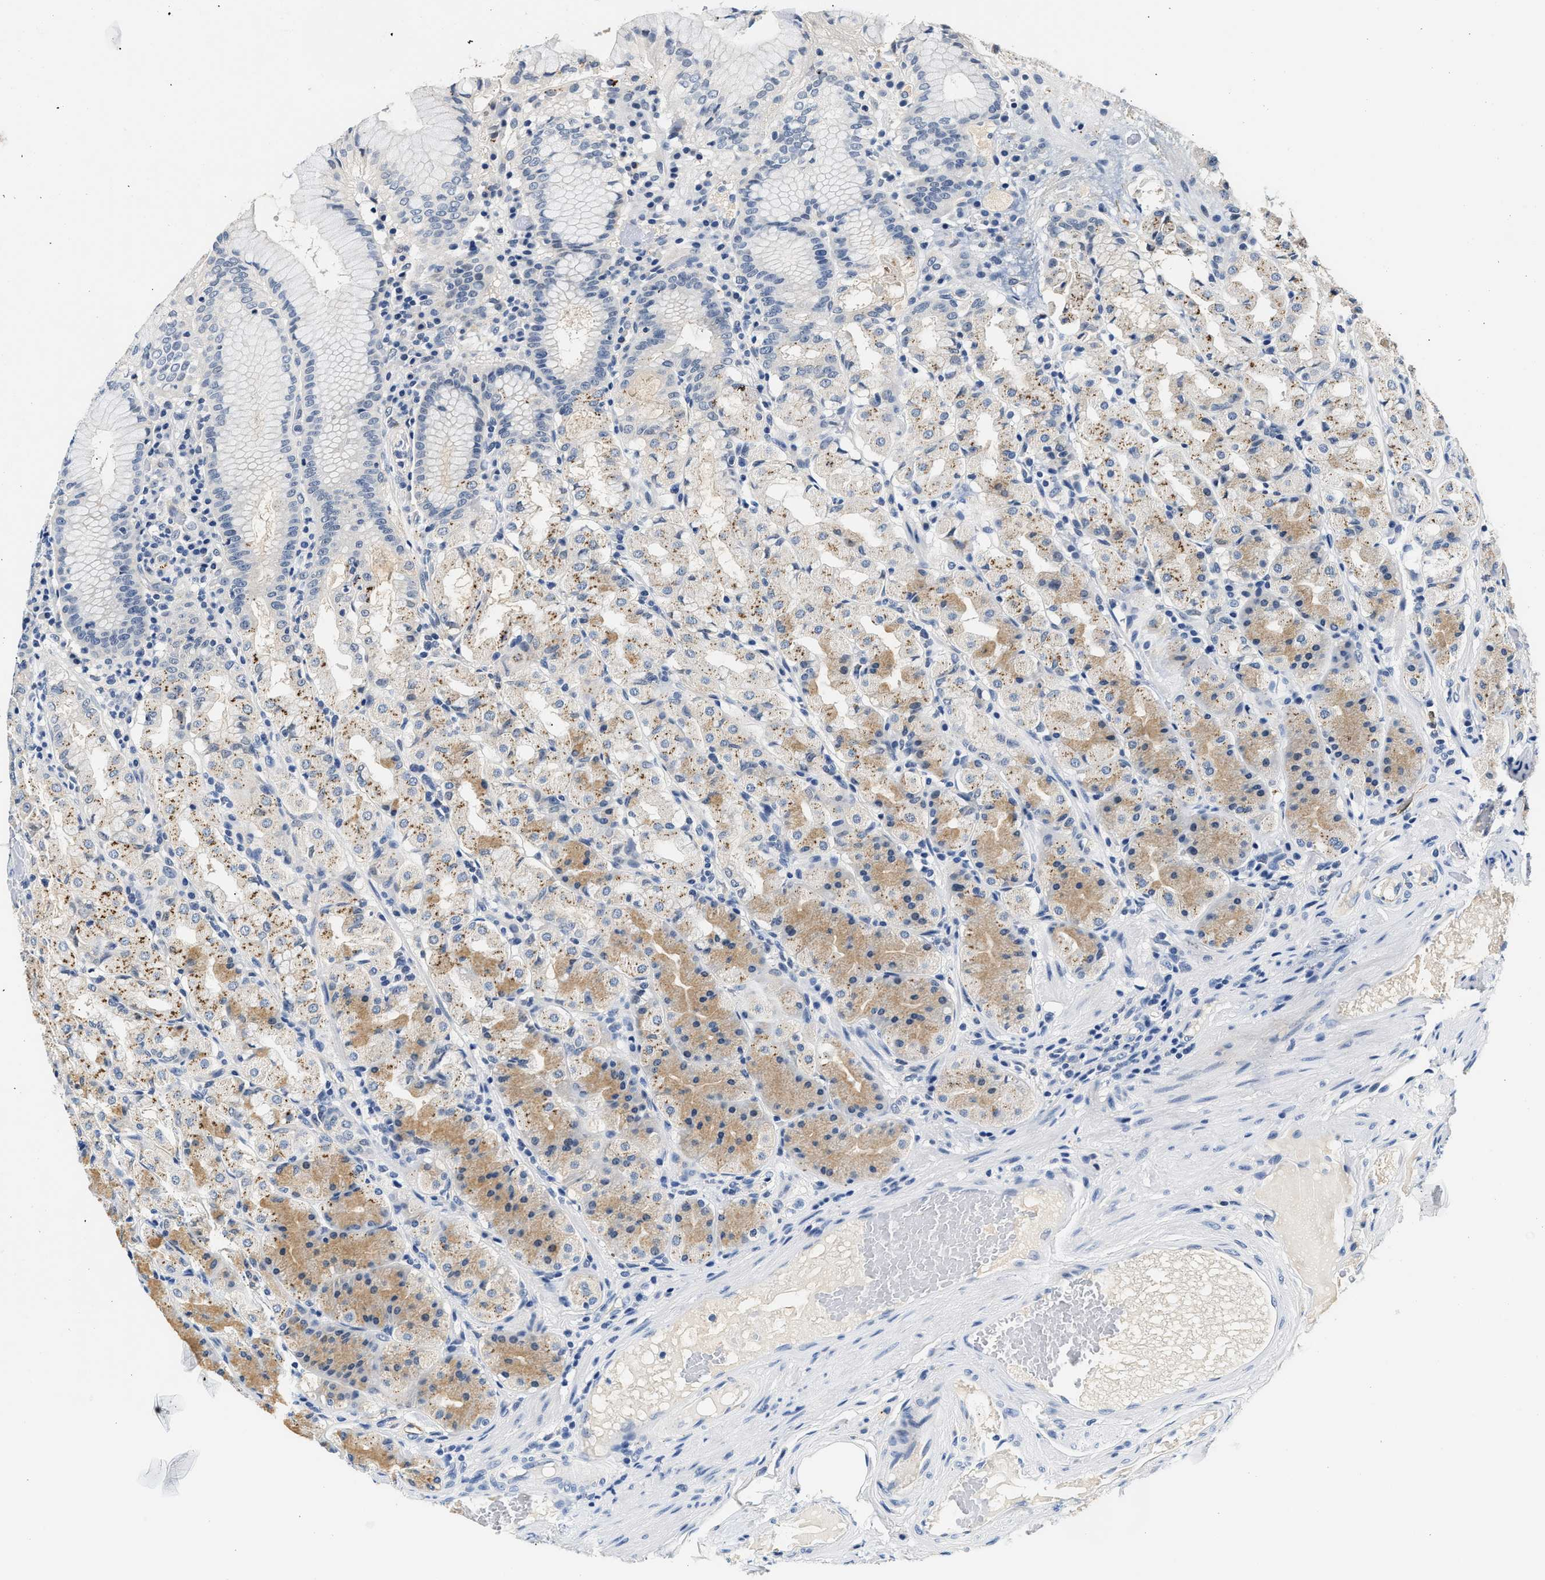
{"staining": {"intensity": "weak", "quantity": "<25%", "location": "cytoplasmic/membranous"}, "tissue": "stomach", "cell_type": "Glandular cells", "image_type": "normal", "snomed": [{"axis": "morphology", "description": "Normal tissue, NOS"}, {"axis": "topography", "description": "Stomach"}, {"axis": "topography", "description": "Stomach, lower"}], "caption": "Human stomach stained for a protein using IHC displays no expression in glandular cells.", "gene": "MED22", "patient": {"sex": "female", "age": 56}}